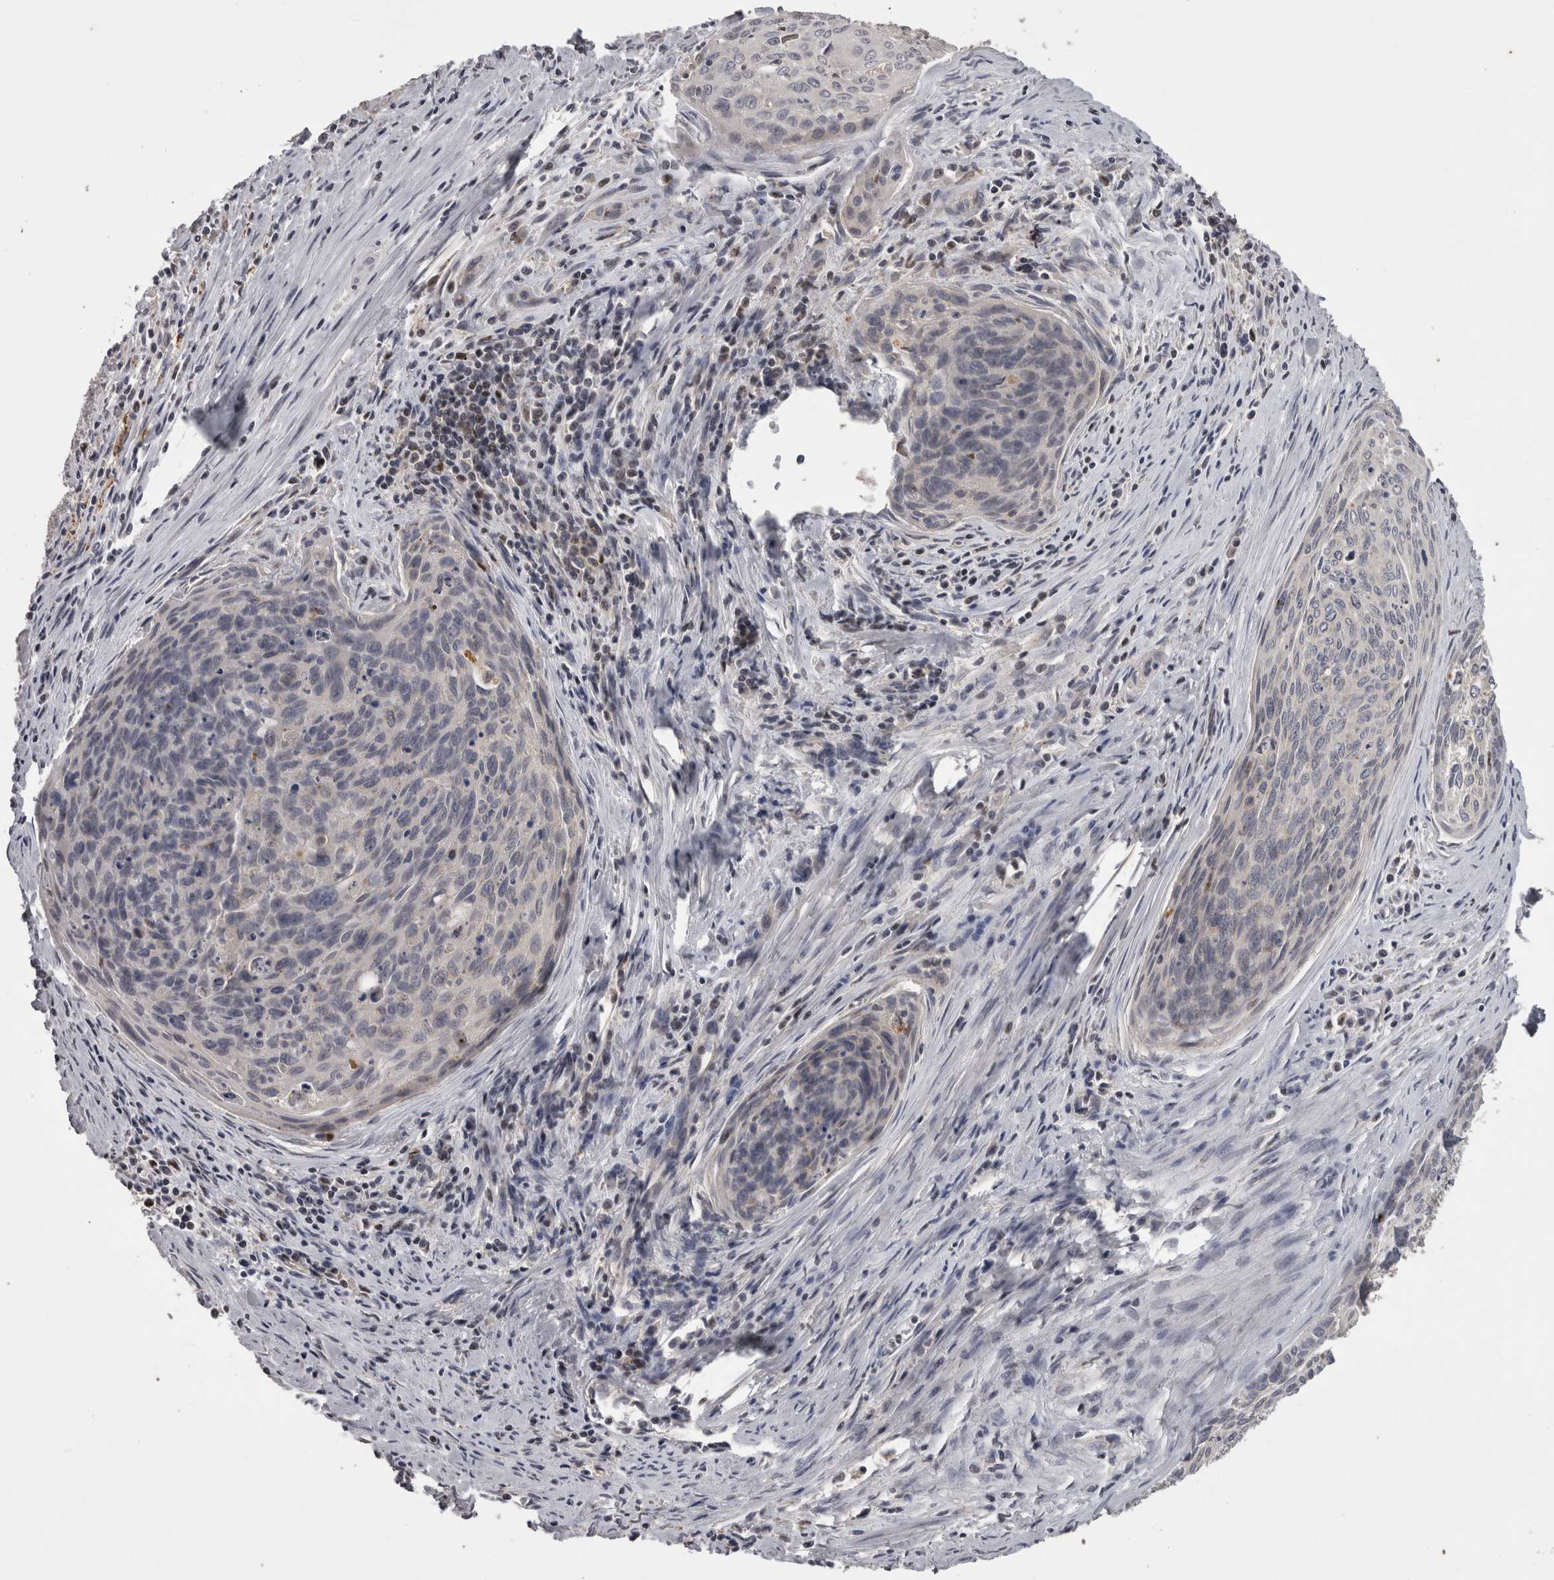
{"staining": {"intensity": "negative", "quantity": "none", "location": "none"}, "tissue": "cervical cancer", "cell_type": "Tumor cells", "image_type": "cancer", "snomed": [{"axis": "morphology", "description": "Squamous cell carcinoma, NOS"}, {"axis": "topography", "description": "Cervix"}], "caption": "Cervical squamous cell carcinoma stained for a protein using IHC displays no expression tumor cells.", "gene": "PCM1", "patient": {"sex": "female", "age": 55}}